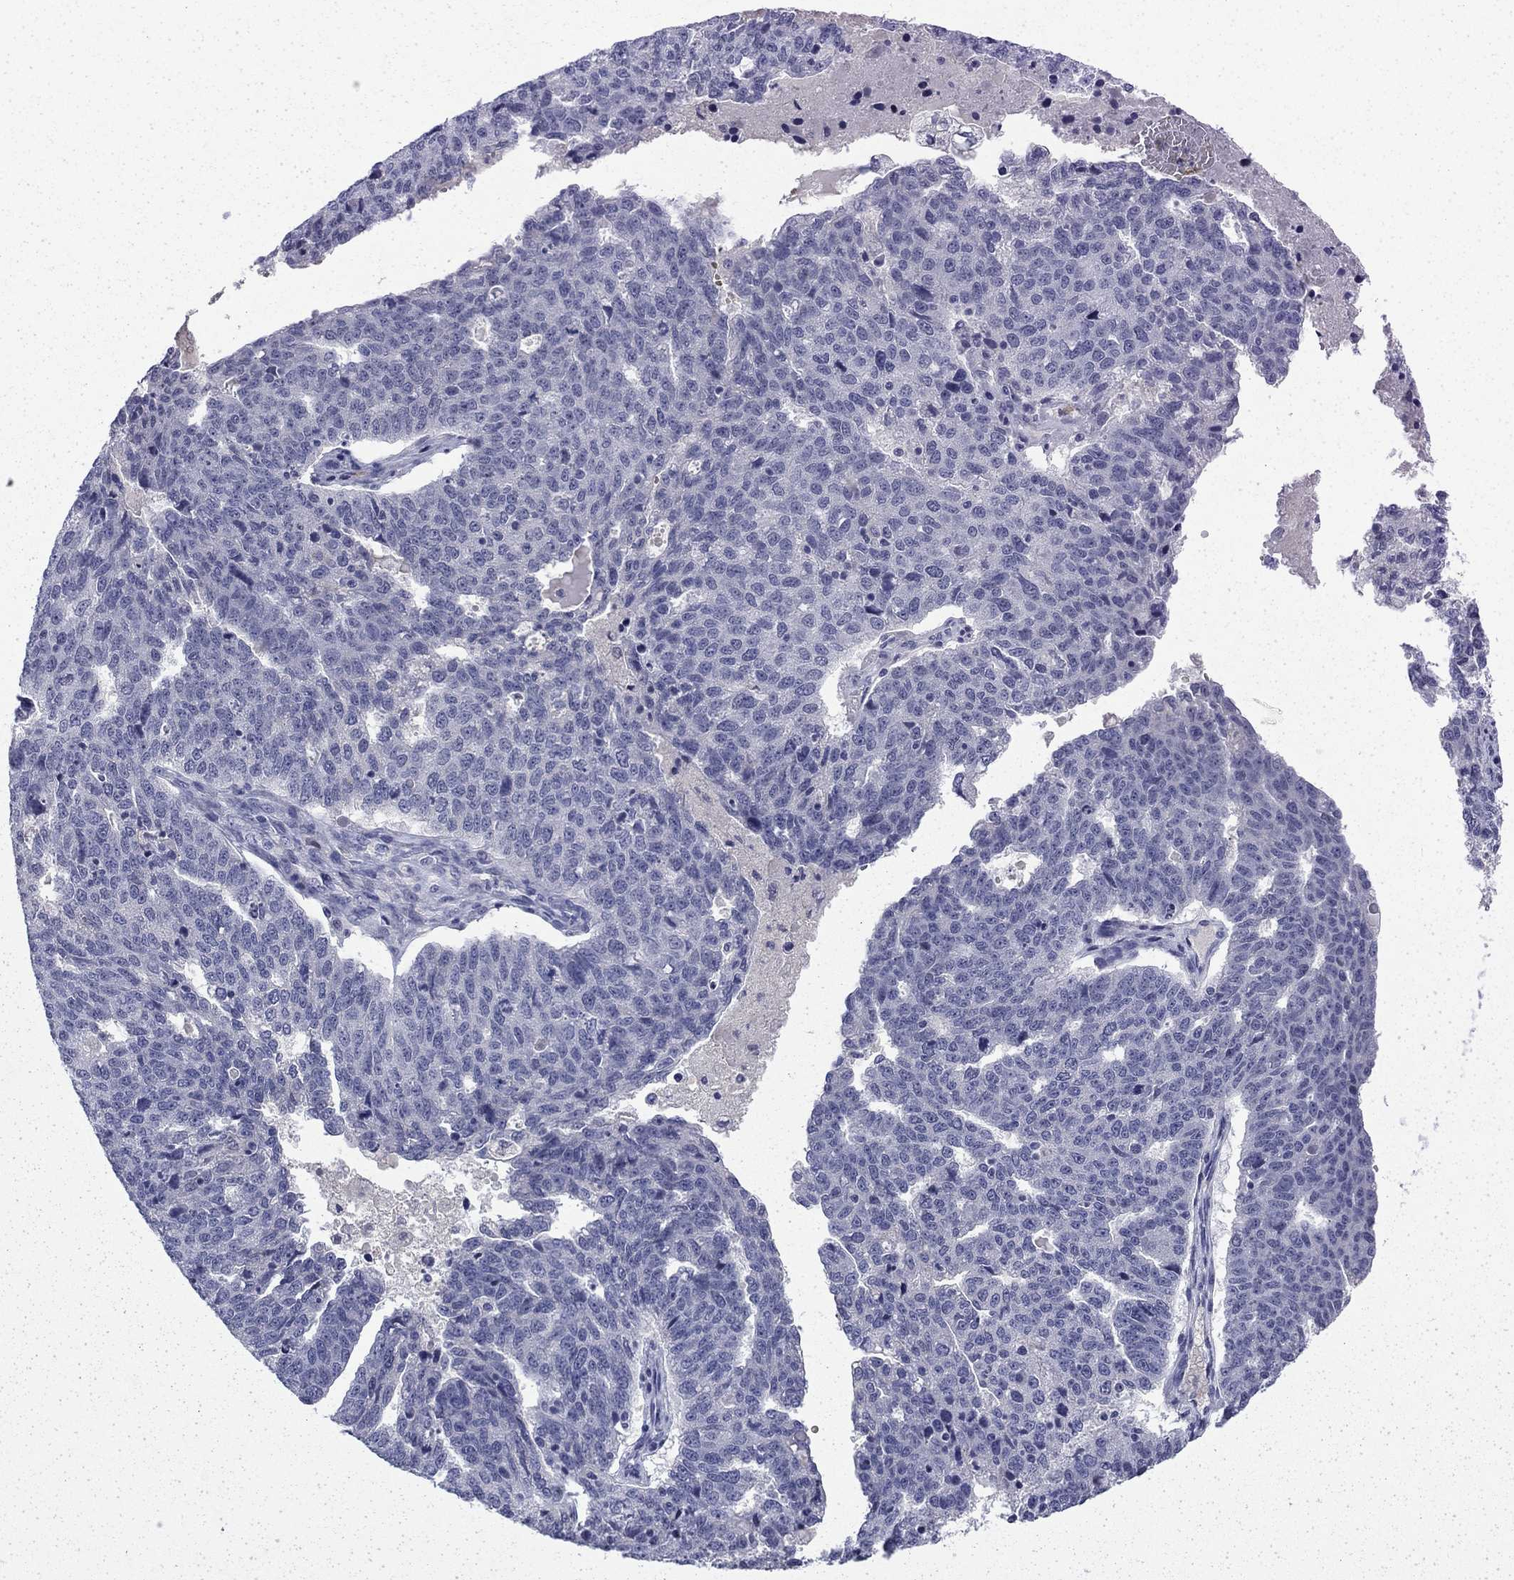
{"staining": {"intensity": "negative", "quantity": "none", "location": "none"}, "tissue": "ovarian cancer", "cell_type": "Tumor cells", "image_type": "cancer", "snomed": [{"axis": "morphology", "description": "Cystadenocarcinoma, serous, NOS"}, {"axis": "topography", "description": "Ovary"}], "caption": "The histopathology image exhibits no staining of tumor cells in serous cystadenocarcinoma (ovarian).", "gene": "ENPP6", "patient": {"sex": "female", "age": 71}}